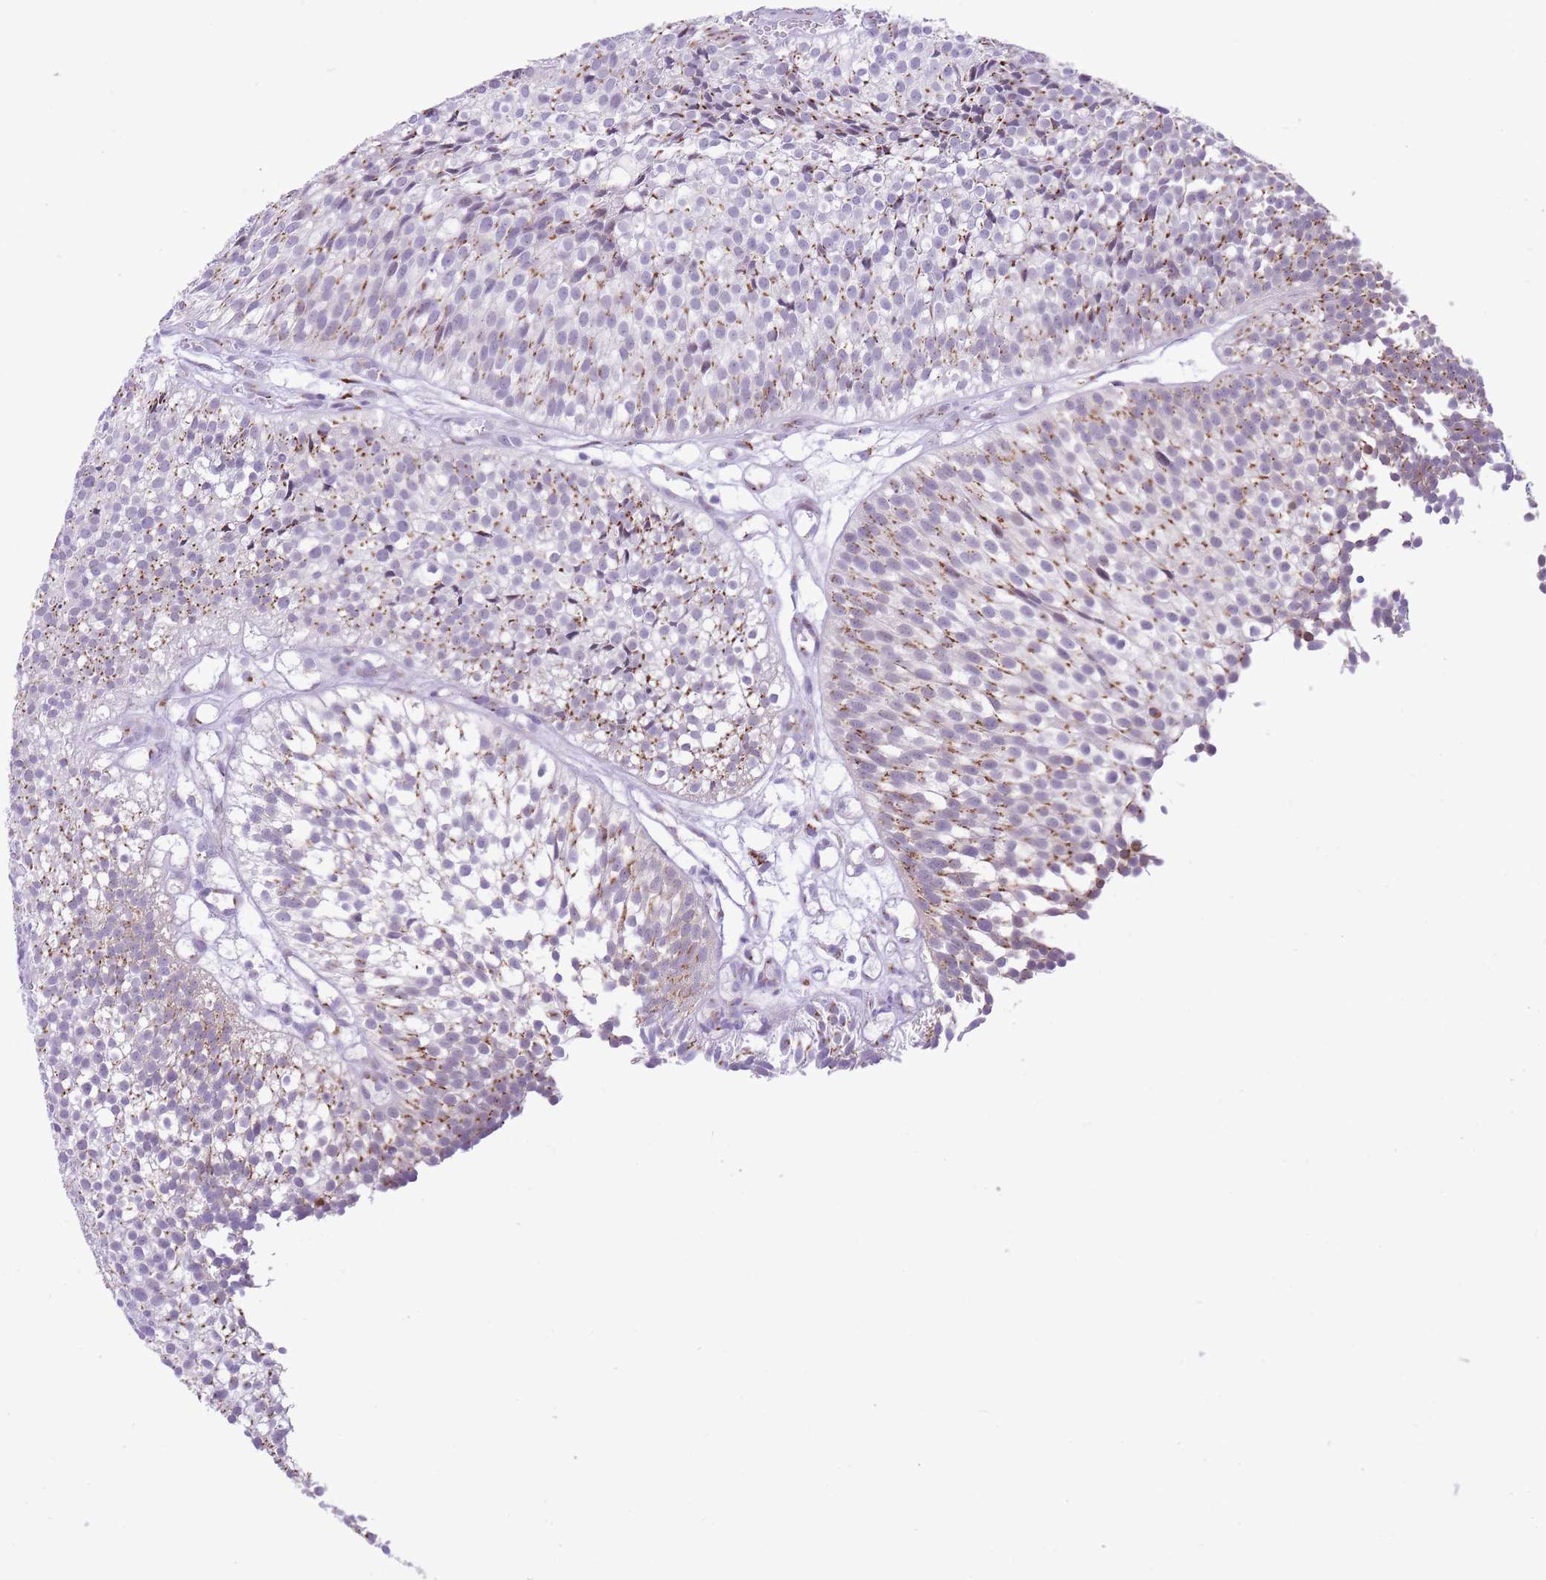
{"staining": {"intensity": "moderate", "quantity": ">75%", "location": "cytoplasmic/membranous"}, "tissue": "urothelial cancer", "cell_type": "Tumor cells", "image_type": "cancer", "snomed": [{"axis": "morphology", "description": "Urothelial carcinoma, Low grade"}, {"axis": "topography", "description": "Urinary bladder"}], "caption": "Urothelial cancer stained with a protein marker displays moderate staining in tumor cells.", "gene": "B4GALT2", "patient": {"sex": "male", "age": 91}}